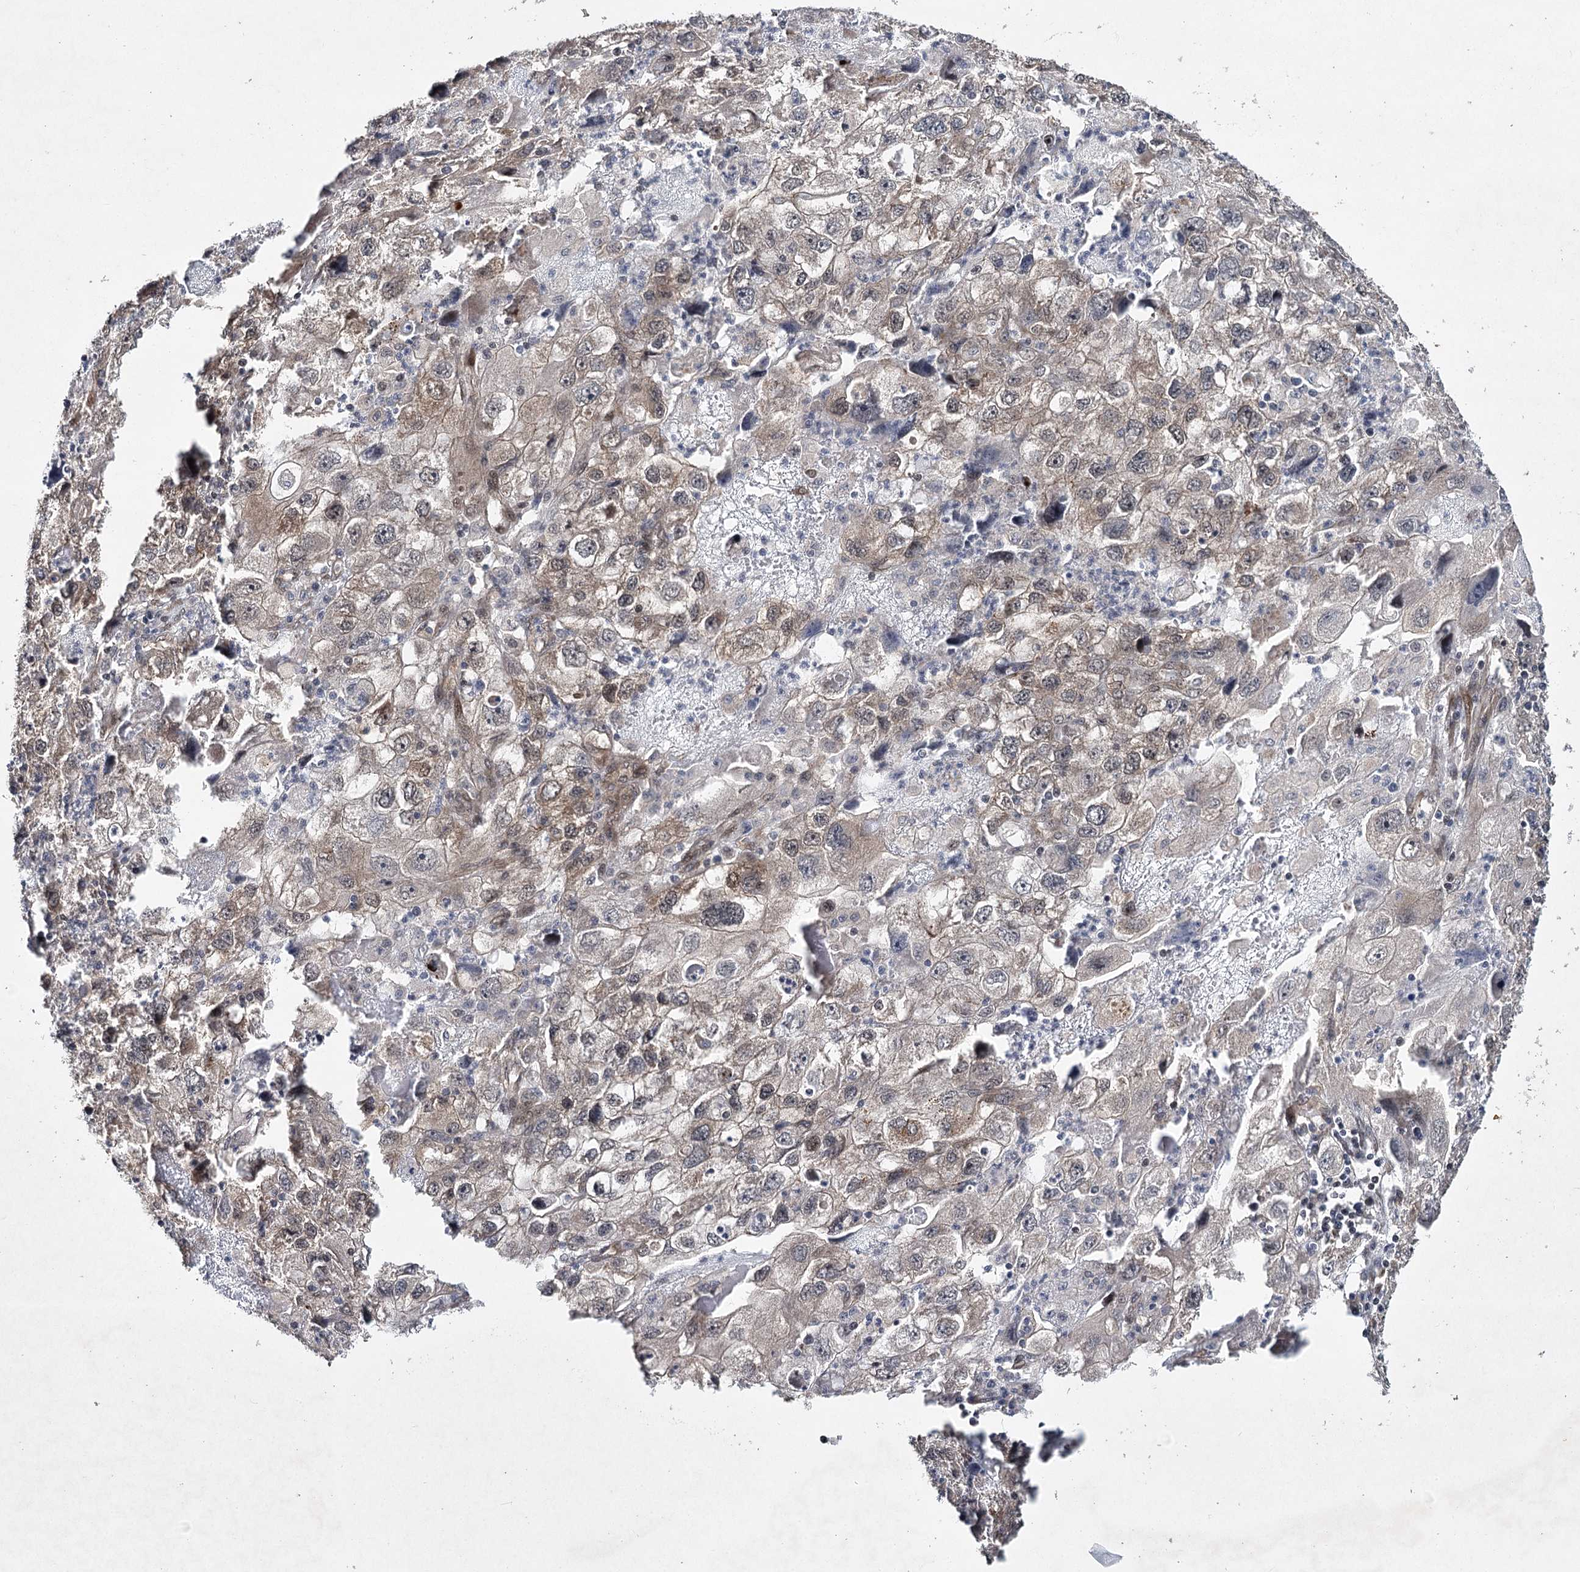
{"staining": {"intensity": "weak", "quantity": "25%-75%", "location": "cytoplasmic/membranous,nuclear"}, "tissue": "endometrial cancer", "cell_type": "Tumor cells", "image_type": "cancer", "snomed": [{"axis": "morphology", "description": "Adenocarcinoma, NOS"}, {"axis": "topography", "description": "Endometrium"}], "caption": "A micrograph showing weak cytoplasmic/membranous and nuclear expression in approximately 25%-75% of tumor cells in endometrial cancer, as visualized by brown immunohistochemical staining.", "gene": "DCUN1D4", "patient": {"sex": "female", "age": 49}}